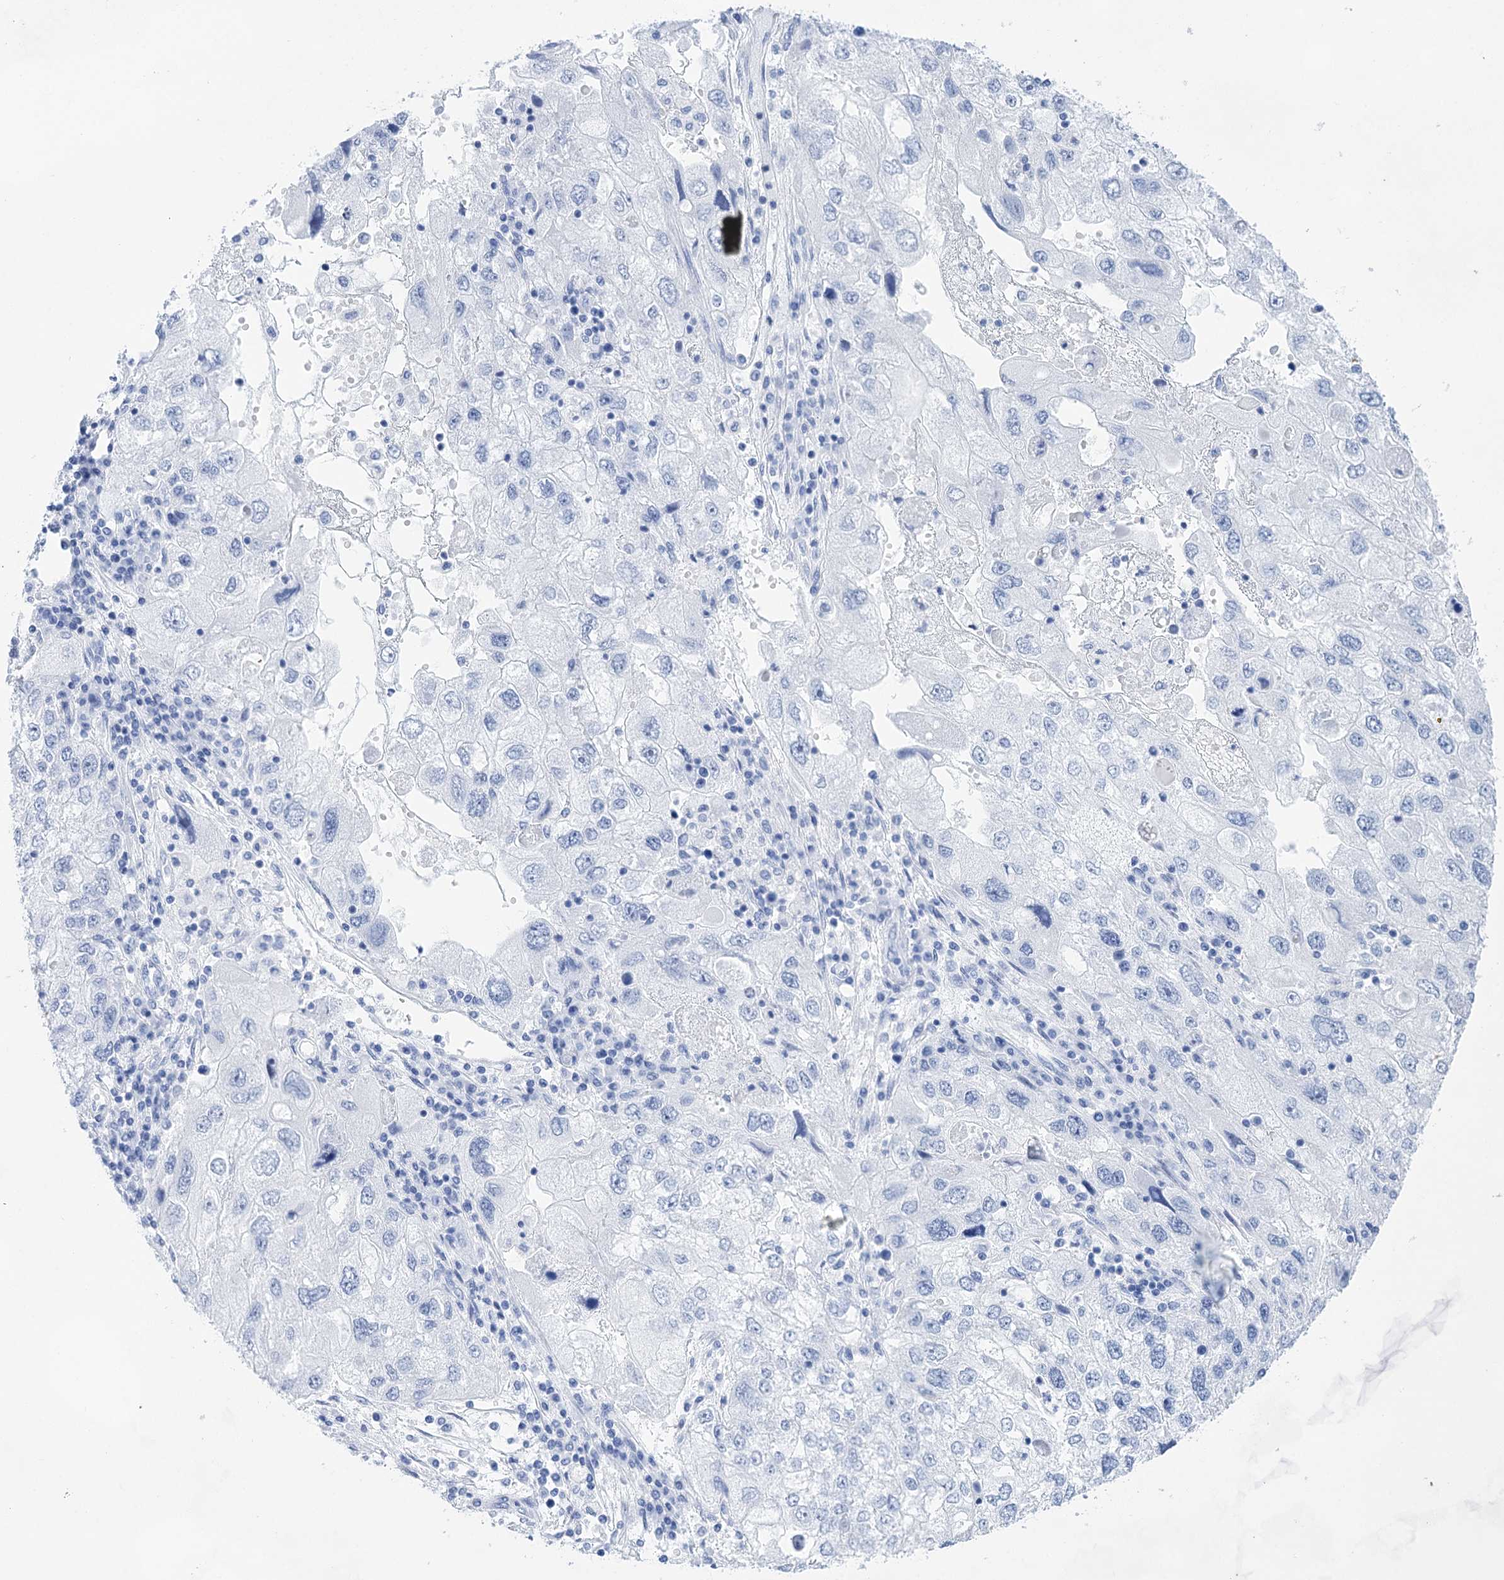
{"staining": {"intensity": "negative", "quantity": "none", "location": "none"}, "tissue": "endometrial cancer", "cell_type": "Tumor cells", "image_type": "cancer", "snomed": [{"axis": "morphology", "description": "Adenocarcinoma, NOS"}, {"axis": "topography", "description": "Endometrium"}], "caption": "This micrograph is of adenocarcinoma (endometrial) stained with IHC to label a protein in brown with the nuclei are counter-stained blue. There is no positivity in tumor cells. The staining was performed using DAB (3,3'-diaminobenzidine) to visualize the protein expression in brown, while the nuclei were stained in blue with hematoxylin (Magnification: 20x).", "gene": "LALBA", "patient": {"sex": "female", "age": 49}}